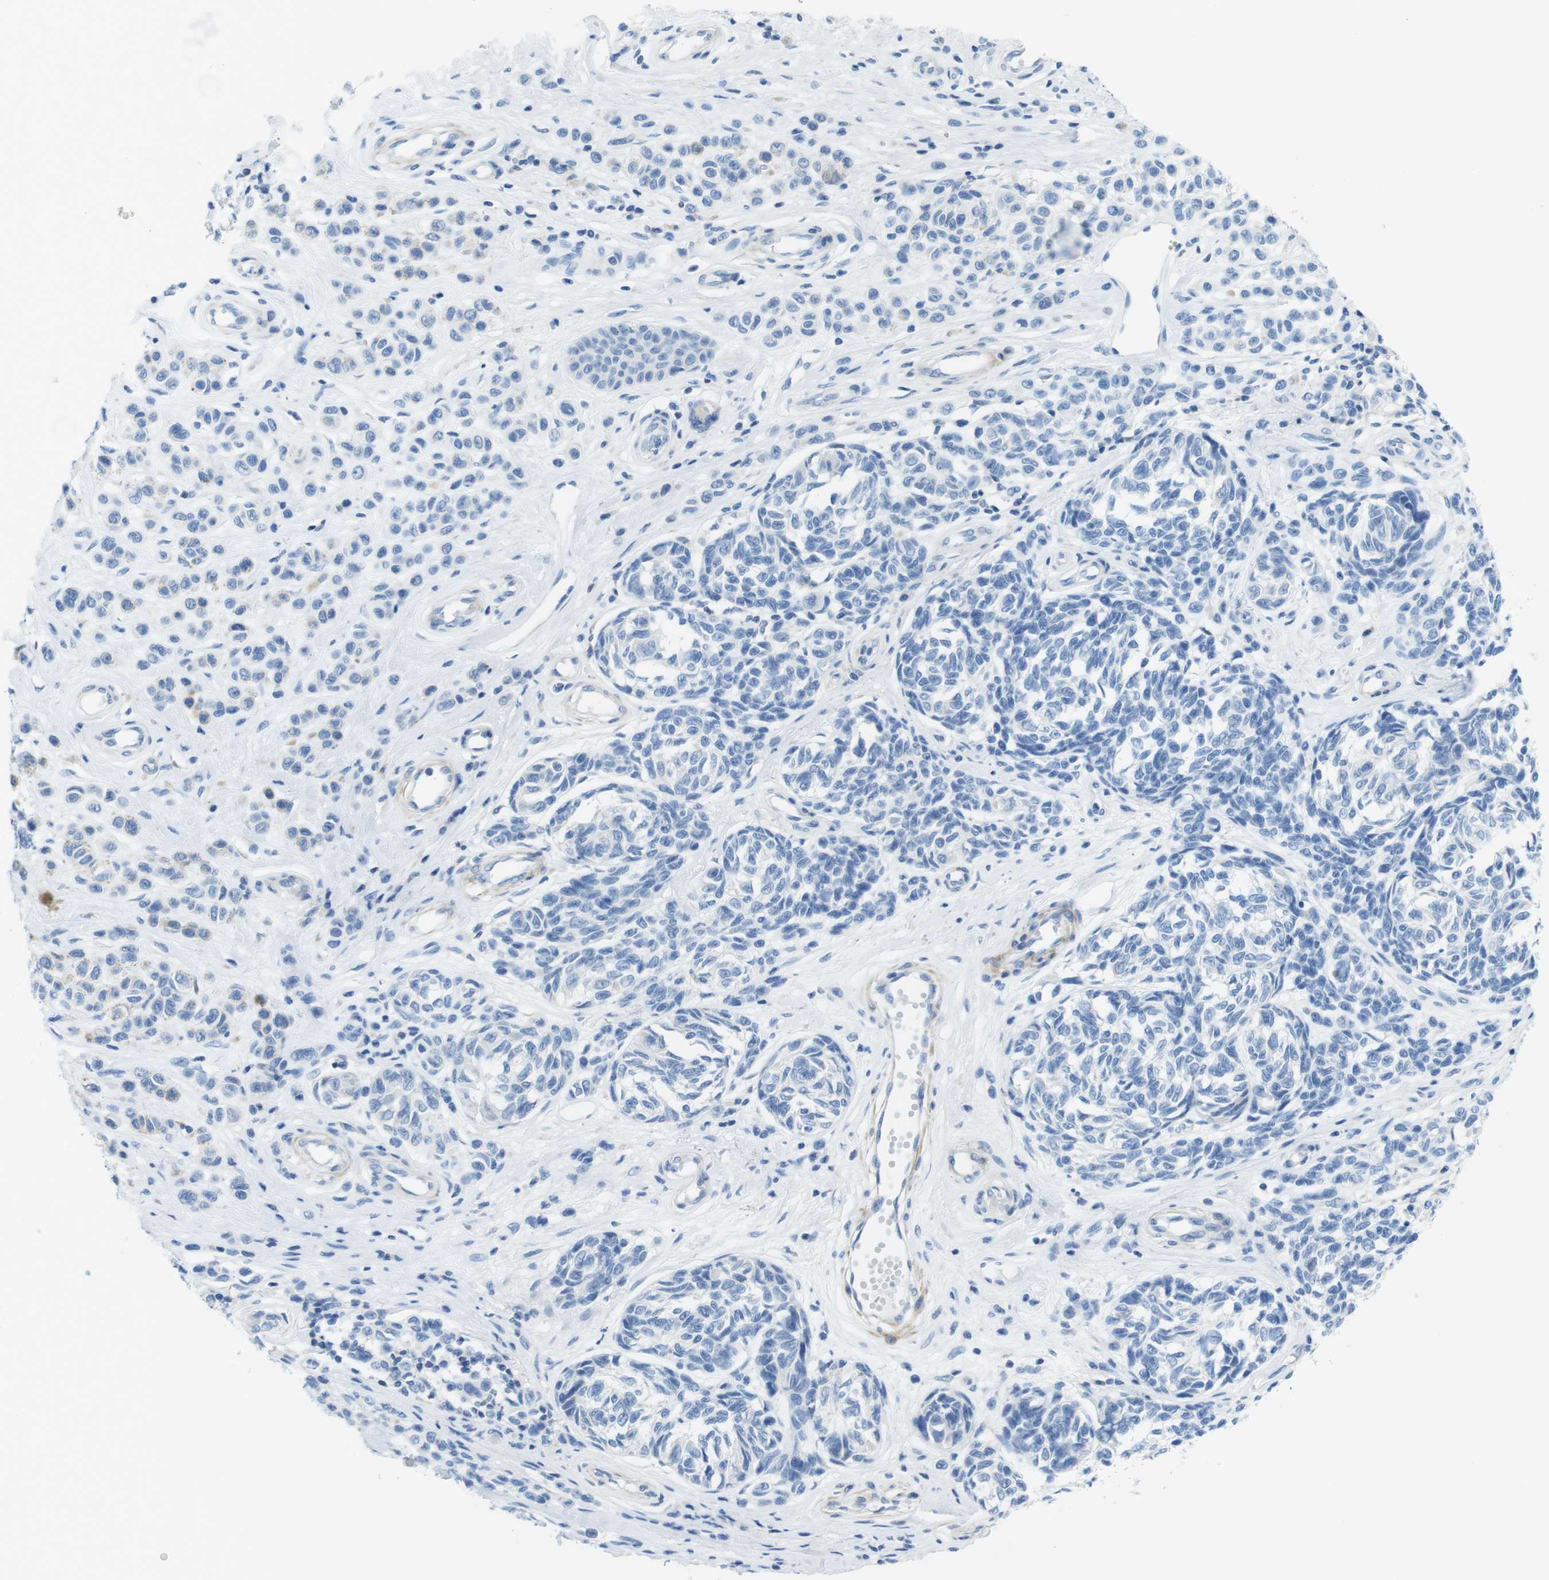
{"staining": {"intensity": "negative", "quantity": "none", "location": "none"}, "tissue": "melanoma", "cell_type": "Tumor cells", "image_type": "cancer", "snomed": [{"axis": "morphology", "description": "Malignant melanoma, NOS"}, {"axis": "topography", "description": "Skin"}], "caption": "Malignant melanoma was stained to show a protein in brown. There is no significant staining in tumor cells. Brightfield microscopy of IHC stained with DAB (3,3'-diaminobenzidine) (brown) and hematoxylin (blue), captured at high magnification.", "gene": "ASIC5", "patient": {"sex": "female", "age": 64}}